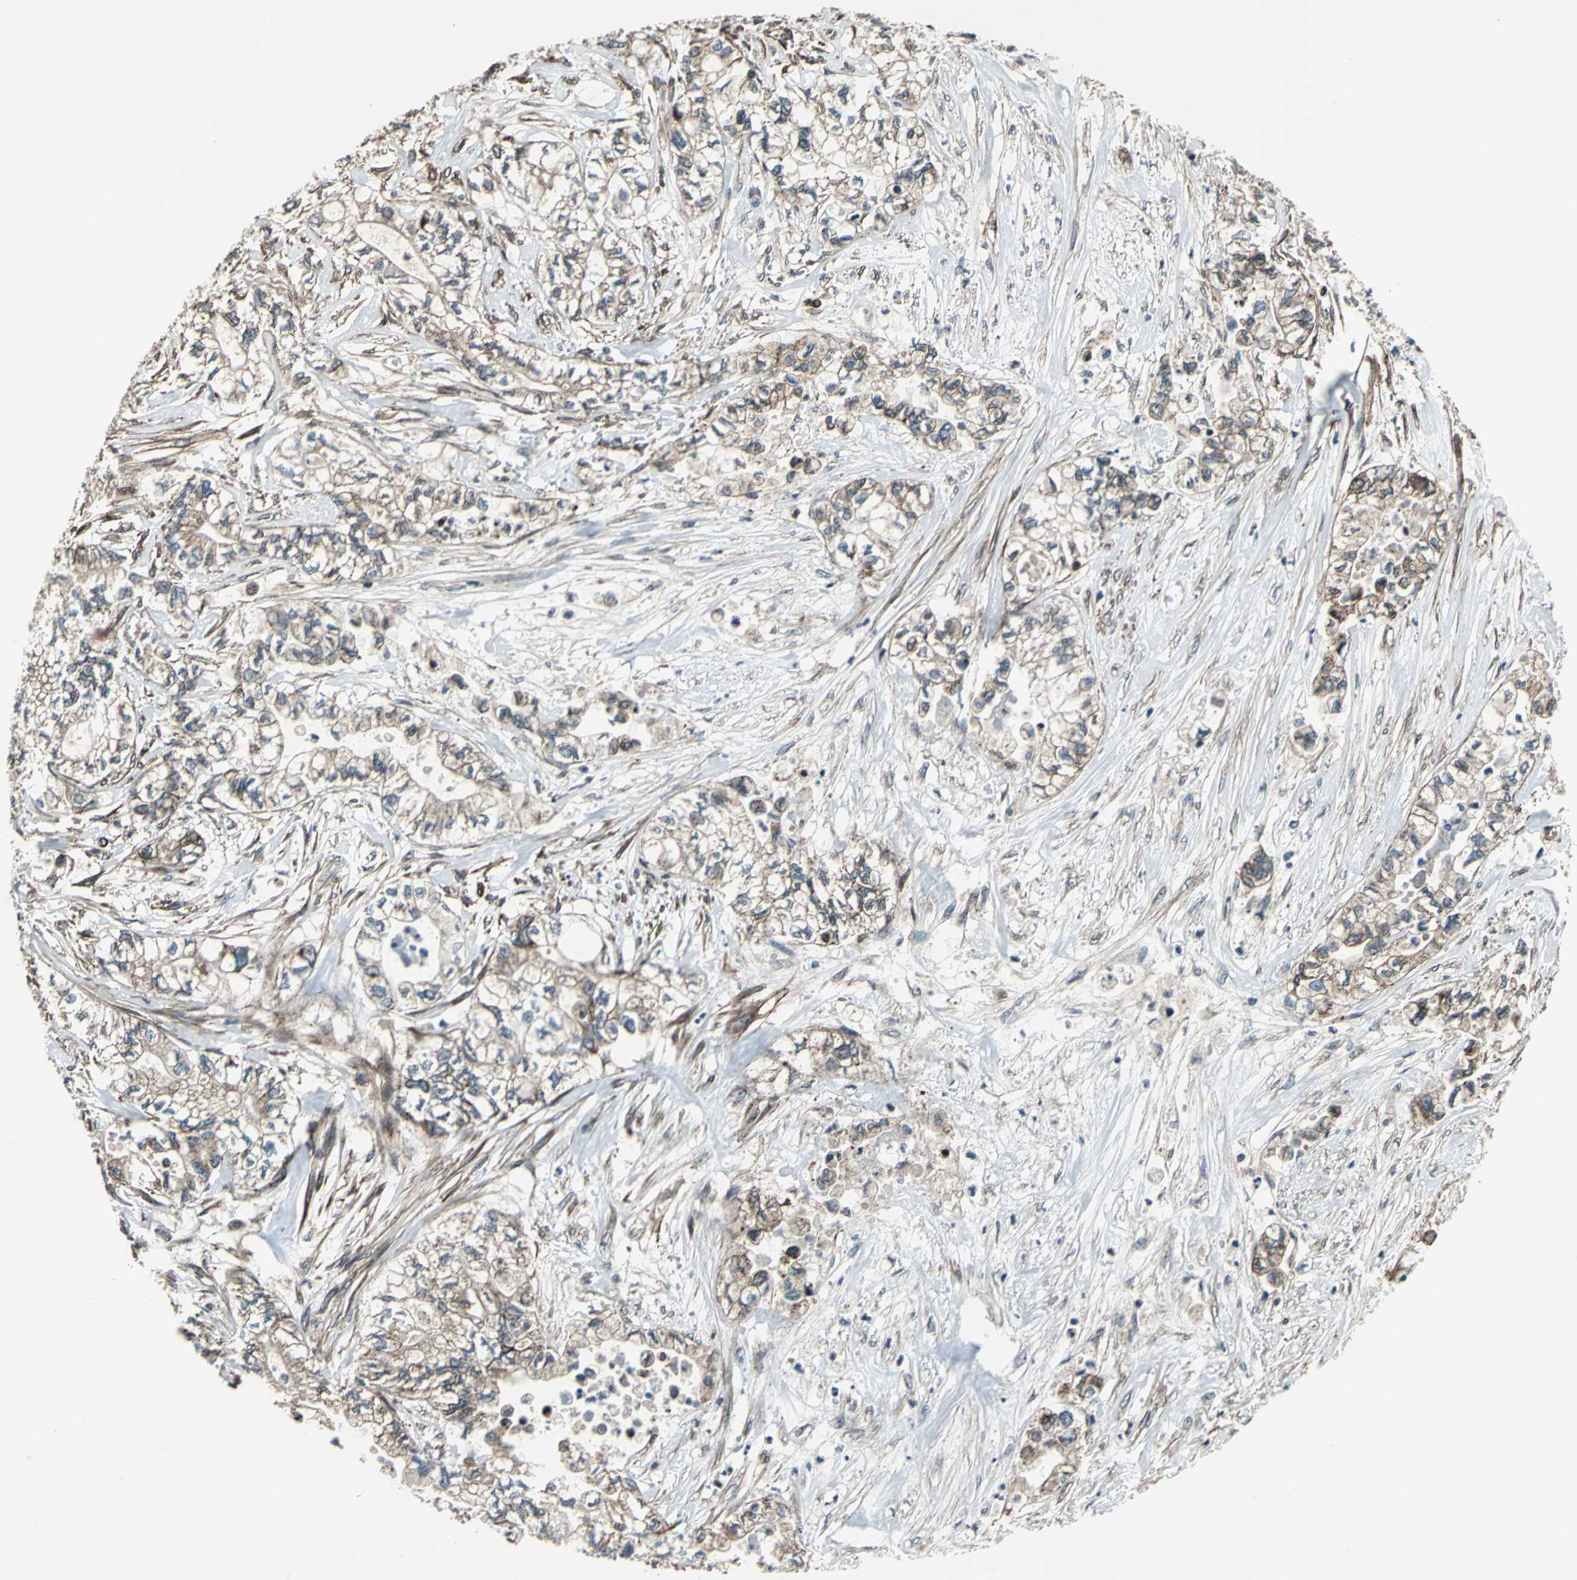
{"staining": {"intensity": "strong", "quantity": "25%-75%", "location": "cytoplasmic/membranous,nuclear"}, "tissue": "pancreatic cancer", "cell_type": "Tumor cells", "image_type": "cancer", "snomed": [{"axis": "morphology", "description": "Adenocarcinoma, NOS"}, {"axis": "topography", "description": "Pancreas"}], "caption": "Human pancreatic adenocarcinoma stained with a brown dye exhibits strong cytoplasmic/membranous and nuclear positive positivity in approximately 25%-75% of tumor cells.", "gene": "AATF", "patient": {"sex": "male", "age": 79}}